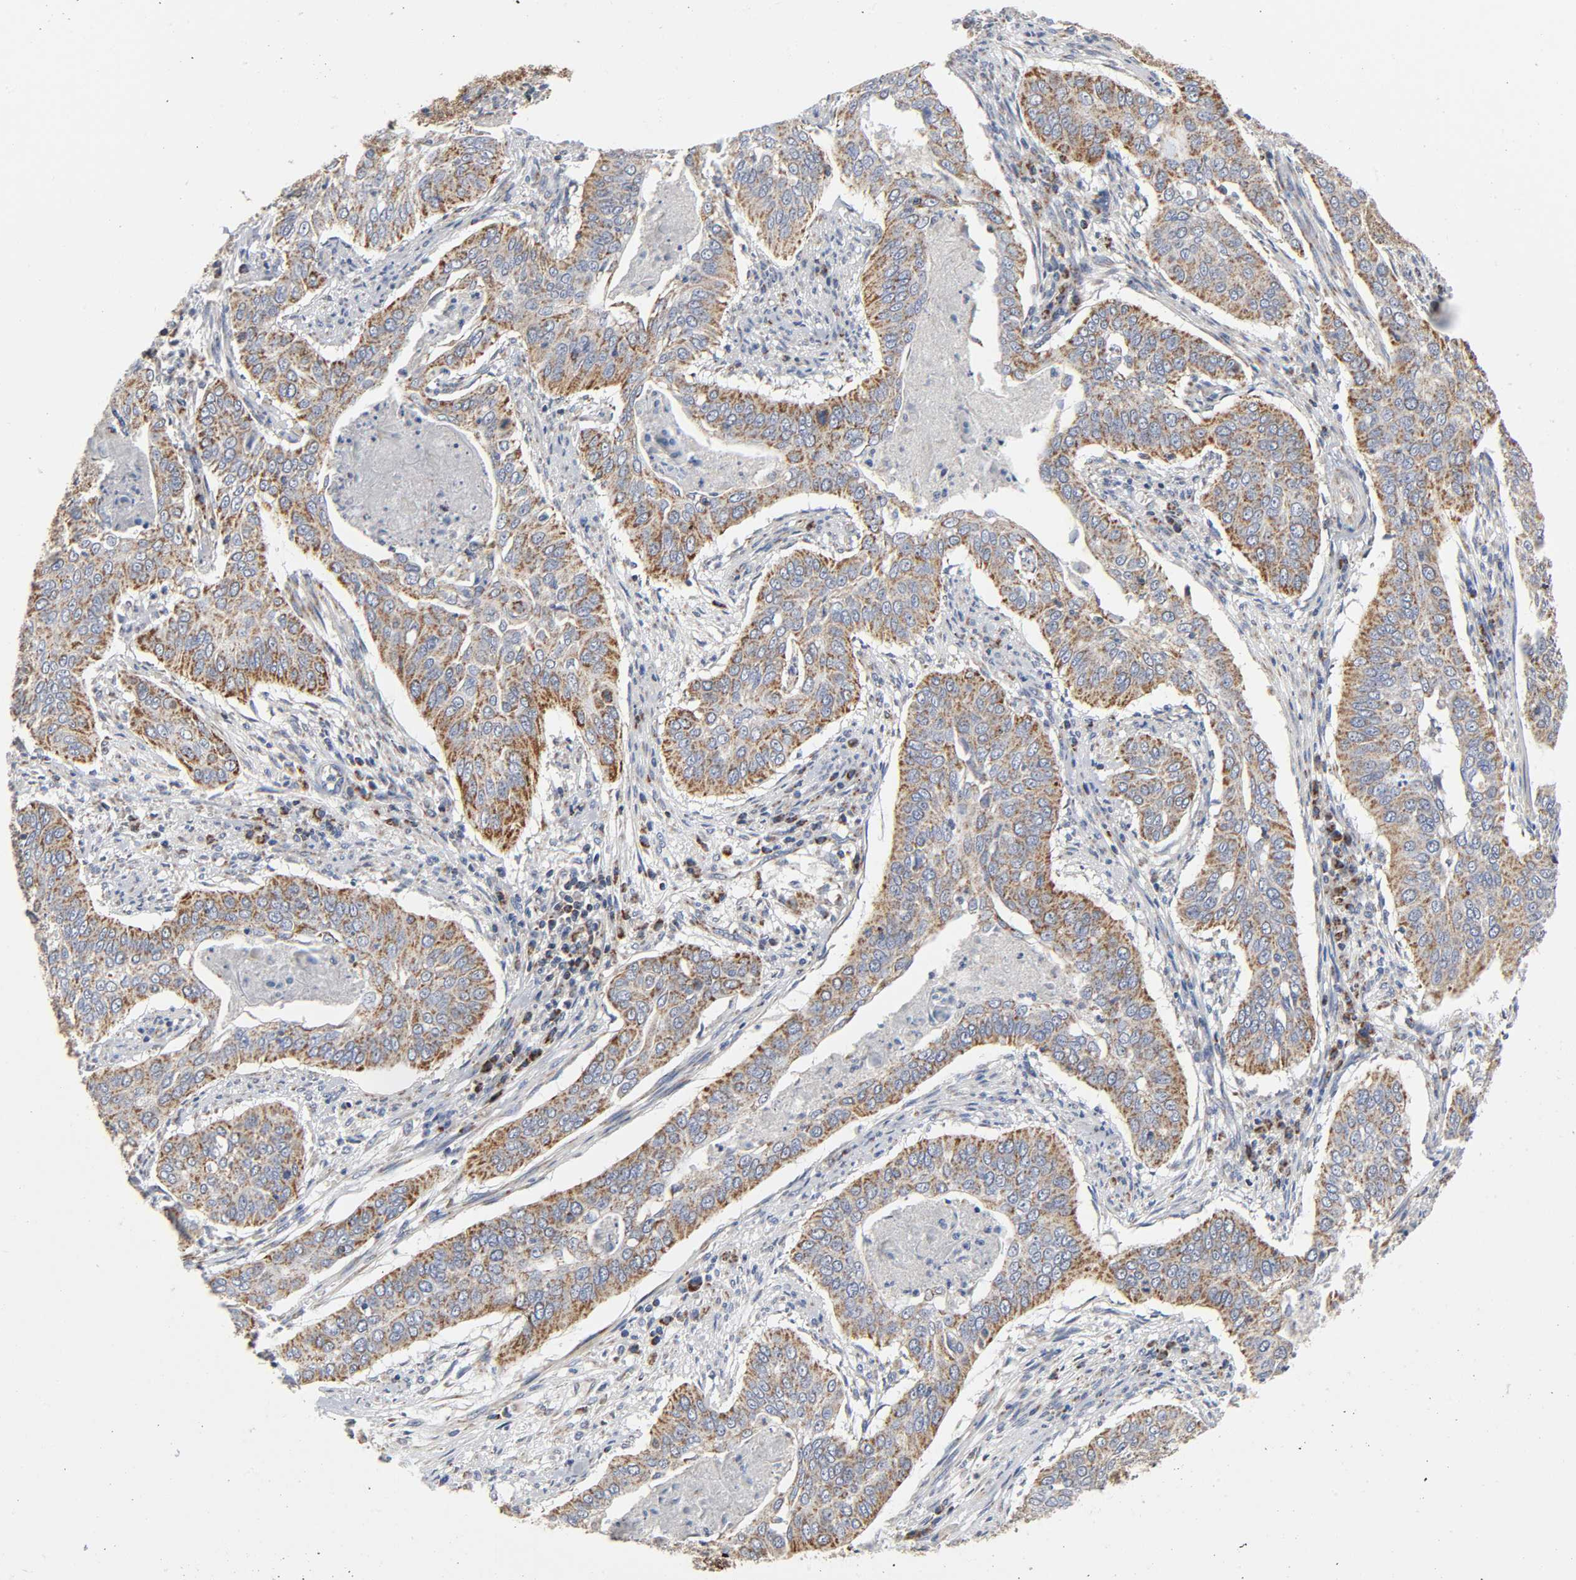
{"staining": {"intensity": "moderate", "quantity": ">75%", "location": "cytoplasmic/membranous"}, "tissue": "cervical cancer", "cell_type": "Tumor cells", "image_type": "cancer", "snomed": [{"axis": "morphology", "description": "Squamous cell carcinoma, NOS"}, {"axis": "topography", "description": "Cervix"}], "caption": "Human cervical squamous cell carcinoma stained for a protein (brown) shows moderate cytoplasmic/membranous positive expression in approximately >75% of tumor cells.", "gene": "BAK1", "patient": {"sex": "female", "age": 39}}